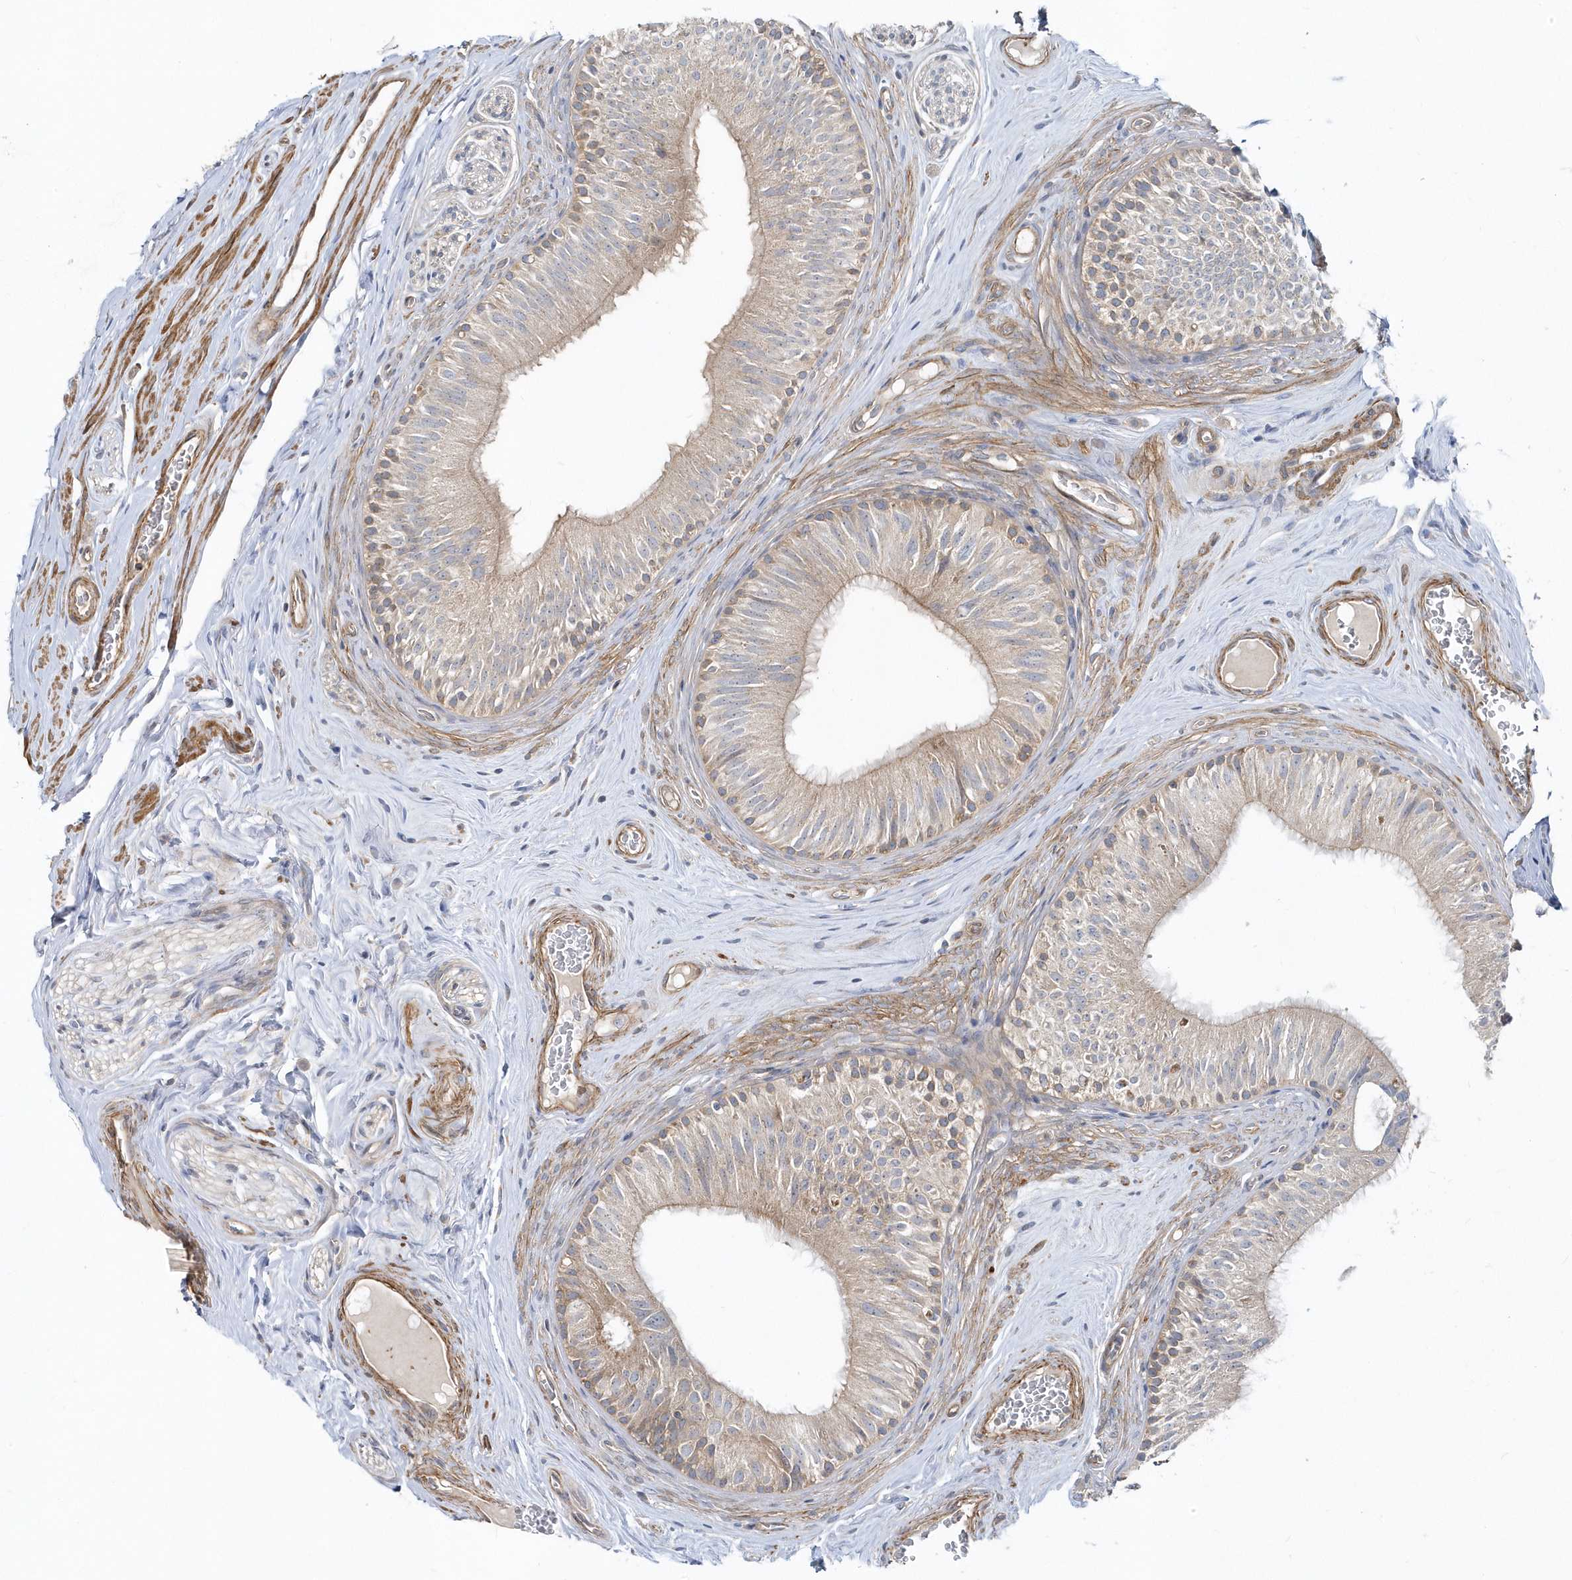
{"staining": {"intensity": "weak", "quantity": "25%-75%", "location": "cytoplasmic/membranous"}, "tissue": "epididymis", "cell_type": "Glandular cells", "image_type": "normal", "snomed": [{"axis": "morphology", "description": "Normal tissue, NOS"}, {"axis": "topography", "description": "Epididymis"}], "caption": "The histopathology image demonstrates staining of unremarkable epididymis, revealing weak cytoplasmic/membranous protein staining (brown color) within glandular cells.", "gene": "LEXM", "patient": {"sex": "male", "age": 46}}